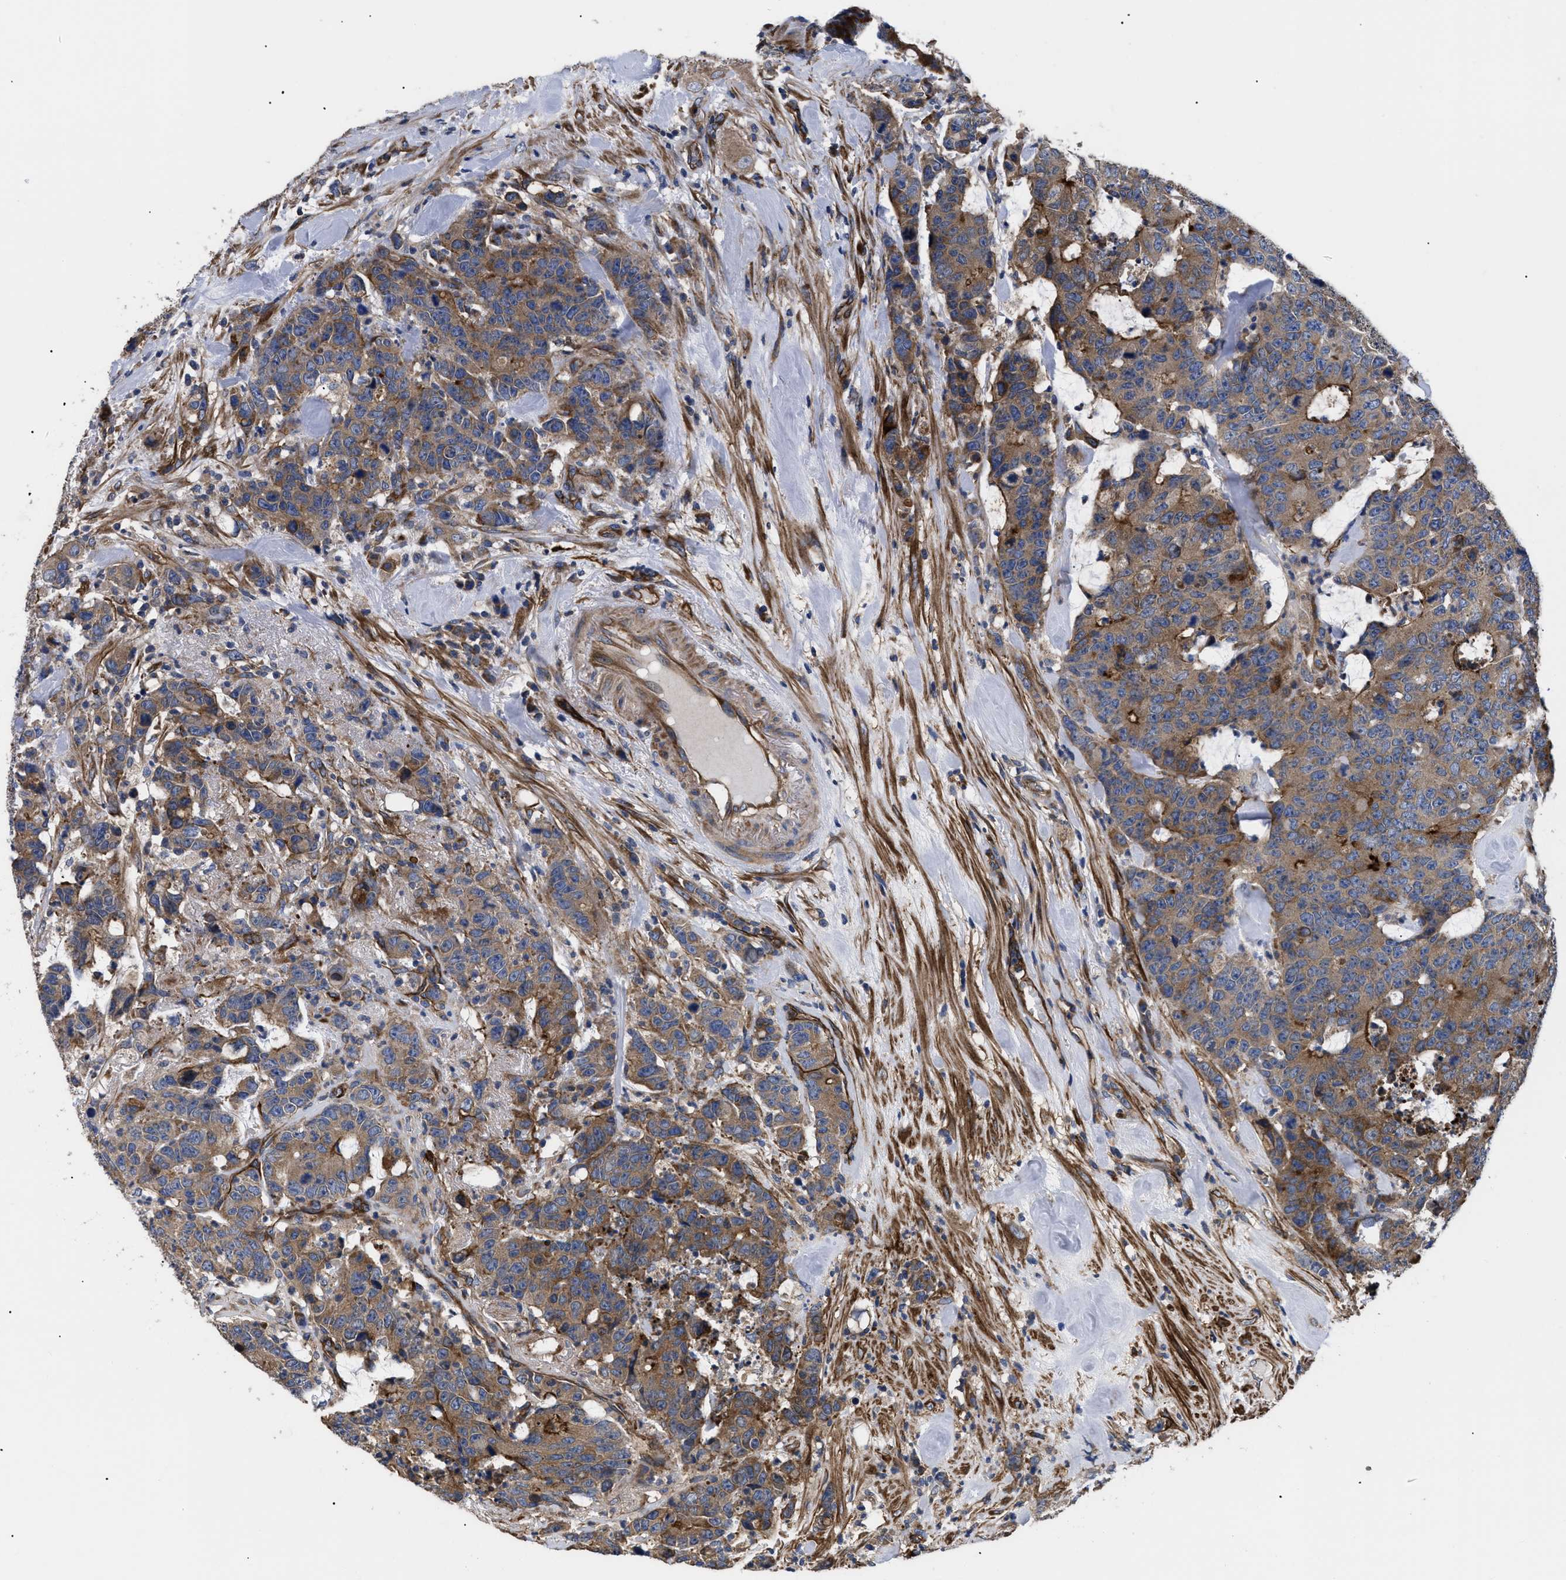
{"staining": {"intensity": "strong", "quantity": ">75%", "location": "cytoplasmic/membranous"}, "tissue": "colorectal cancer", "cell_type": "Tumor cells", "image_type": "cancer", "snomed": [{"axis": "morphology", "description": "Adenocarcinoma, NOS"}, {"axis": "topography", "description": "Colon"}], "caption": "A brown stain shows strong cytoplasmic/membranous staining of a protein in colorectal cancer (adenocarcinoma) tumor cells.", "gene": "NT5E", "patient": {"sex": "female", "age": 86}}